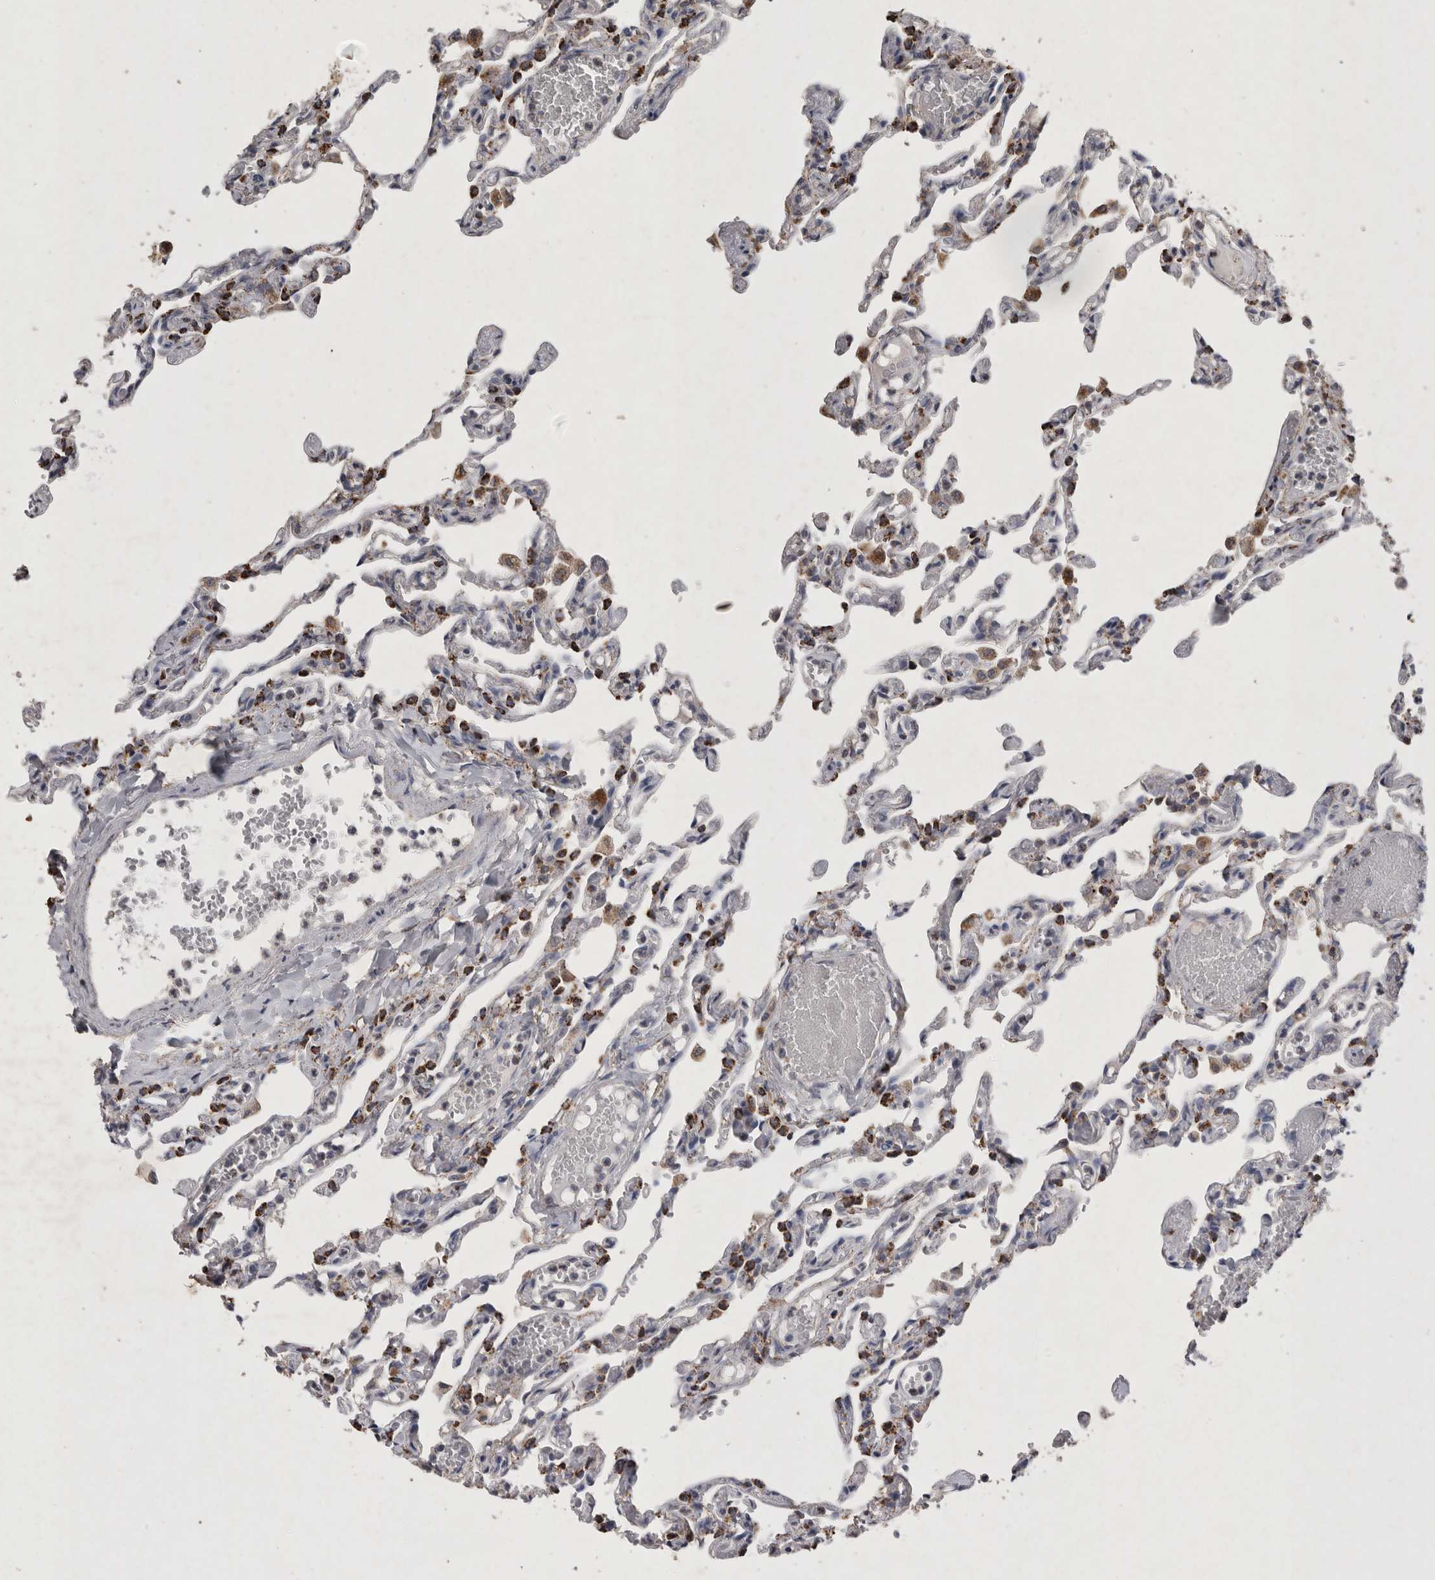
{"staining": {"intensity": "strong", "quantity": "25%-75%", "location": "cytoplasmic/membranous"}, "tissue": "lung", "cell_type": "Alveolar cells", "image_type": "normal", "snomed": [{"axis": "morphology", "description": "Normal tissue, NOS"}, {"axis": "topography", "description": "Lung"}], "caption": "A photomicrograph of lung stained for a protein displays strong cytoplasmic/membranous brown staining in alveolar cells.", "gene": "DKK3", "patient": {"sex": "male", "age": 21}}